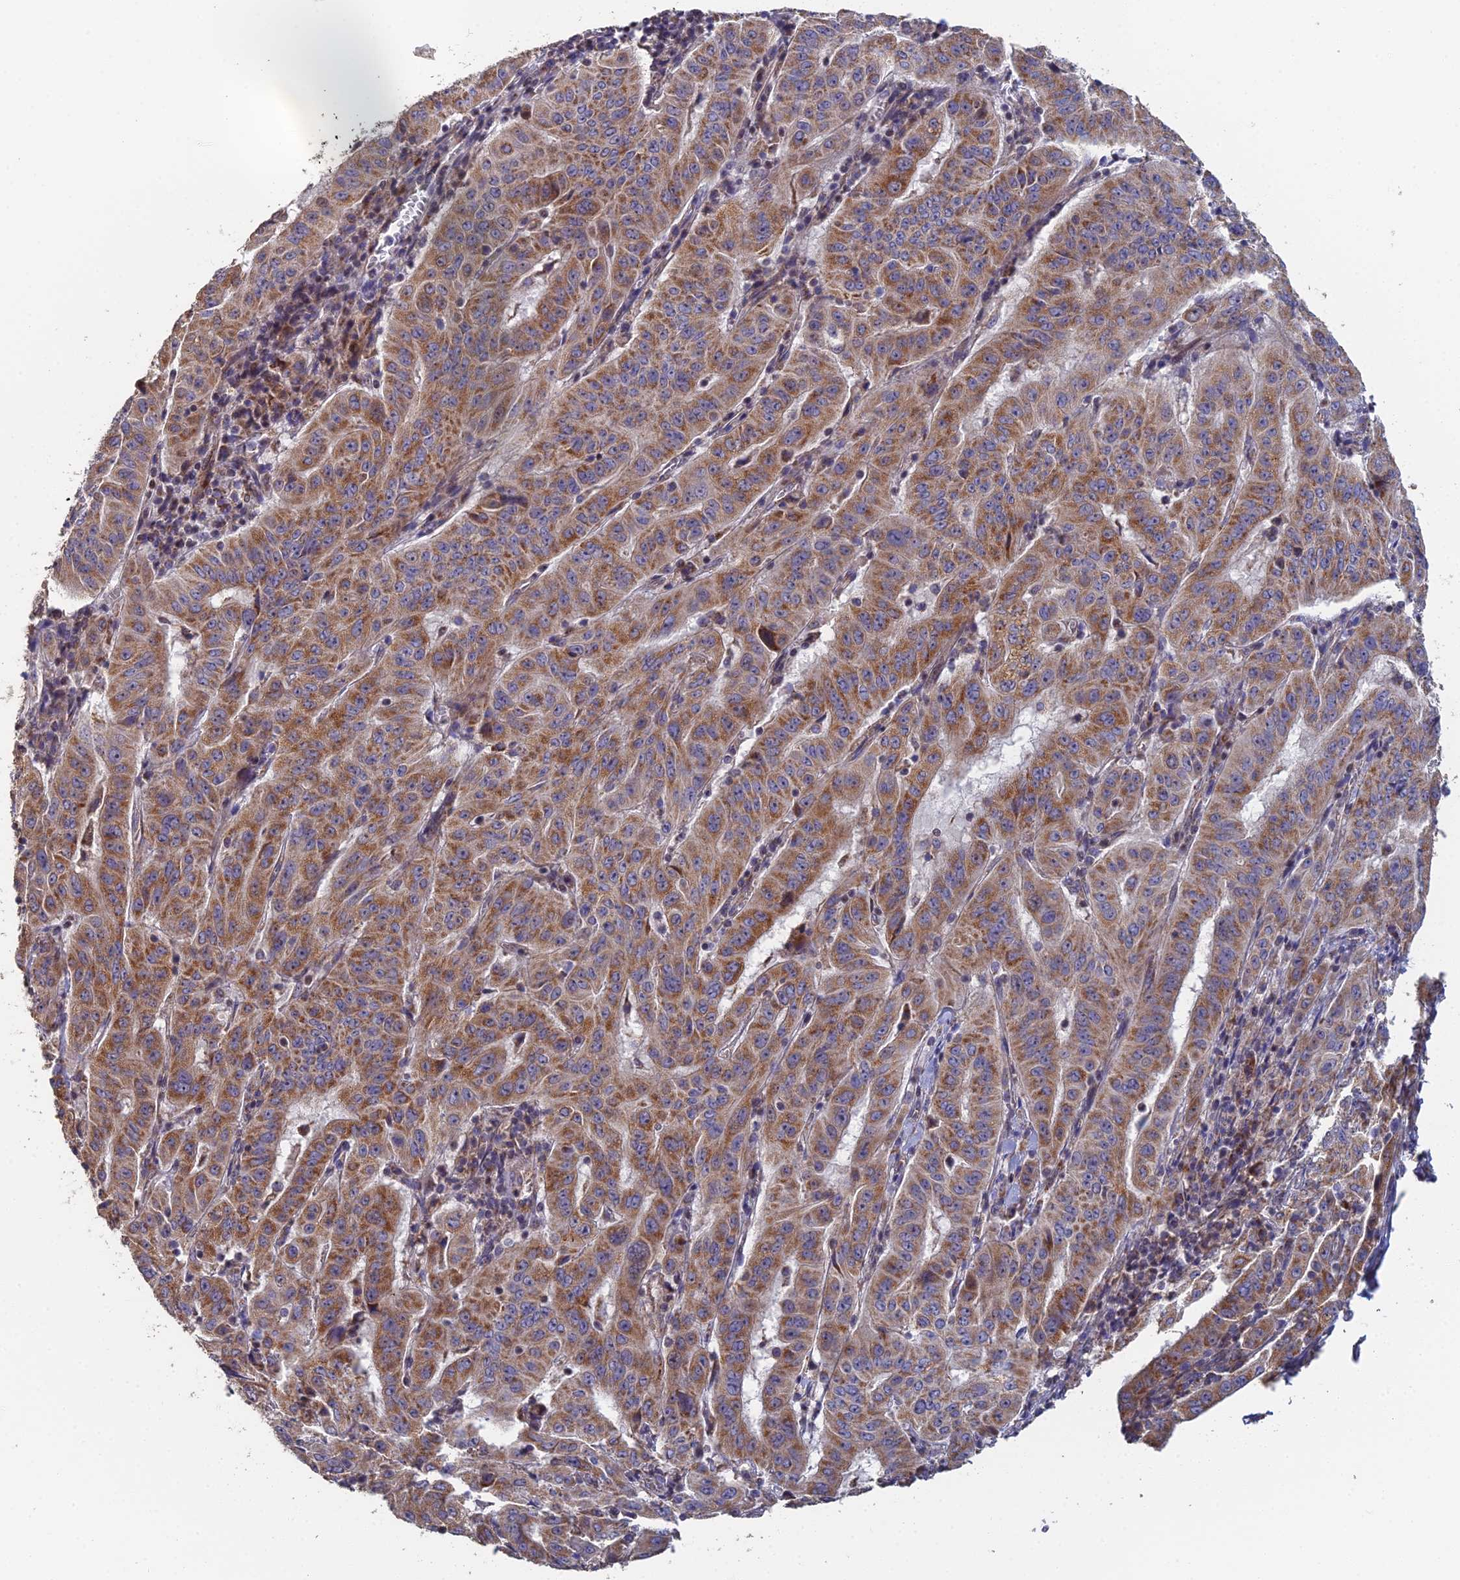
{"staining": {"intensity": "moderate", "quantity": ">75%", "location": "cytoplasmic/membranous"}, "tissue": "pancreatic cancer", "cell_type": "Tumor cells", "image_type": "cancer", "snomed": [{"axis": "morphology", "description": "Adenocarcinoma, NOS"}, {"axis": "topography", "description": "Pancreas"}], "caption": "Immunohistochemistry of human adenocarcinoma (pancreatic) displays medium levels of moderate cytoplasmic/membranous expression in about >75% of tumor cells.", "gene": "ECSIT", "patient": {"sex": "male", "age": 63}}